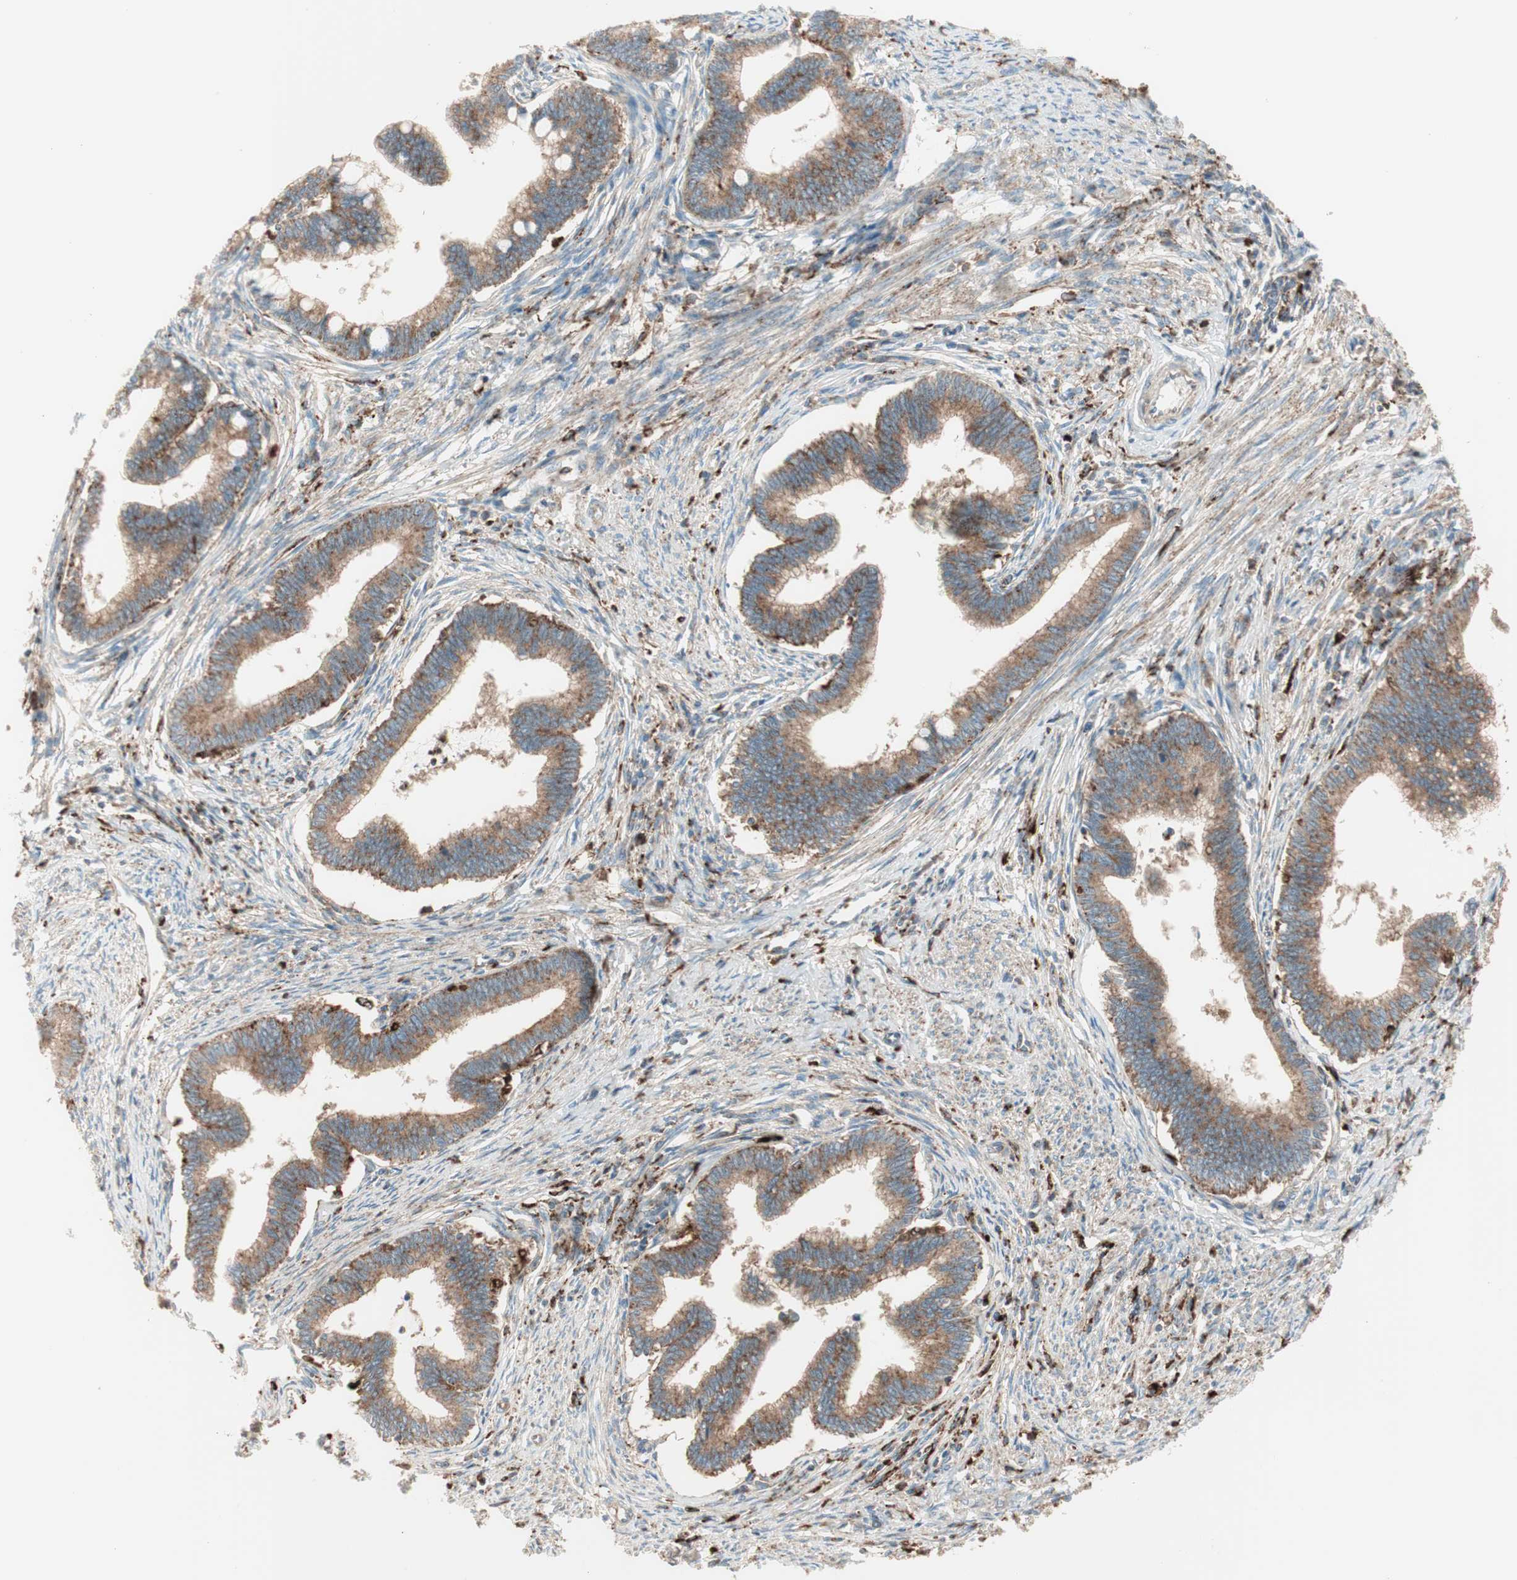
{"staining": {"intensity": "weak", "quantity": ">75%", "location": "cytoplasmic/membranous"}, "tissue": "cervical cancer", "cell_type": "Tumor cells", "image_type": "cancer", "snomed": [{"axis": "morphology", "description": "Adenocarcinoma, NOS"}, {"axis": "topography", "description": "Cervix"}], "caption": "Protein analysis of cervical cancer tissue exhibits weak cytoplasmic/membranous staining in approximately >75% of tumor cells.", "gene": "ATP6V1G1", "patient": {"sex": "female", "age": 36}}